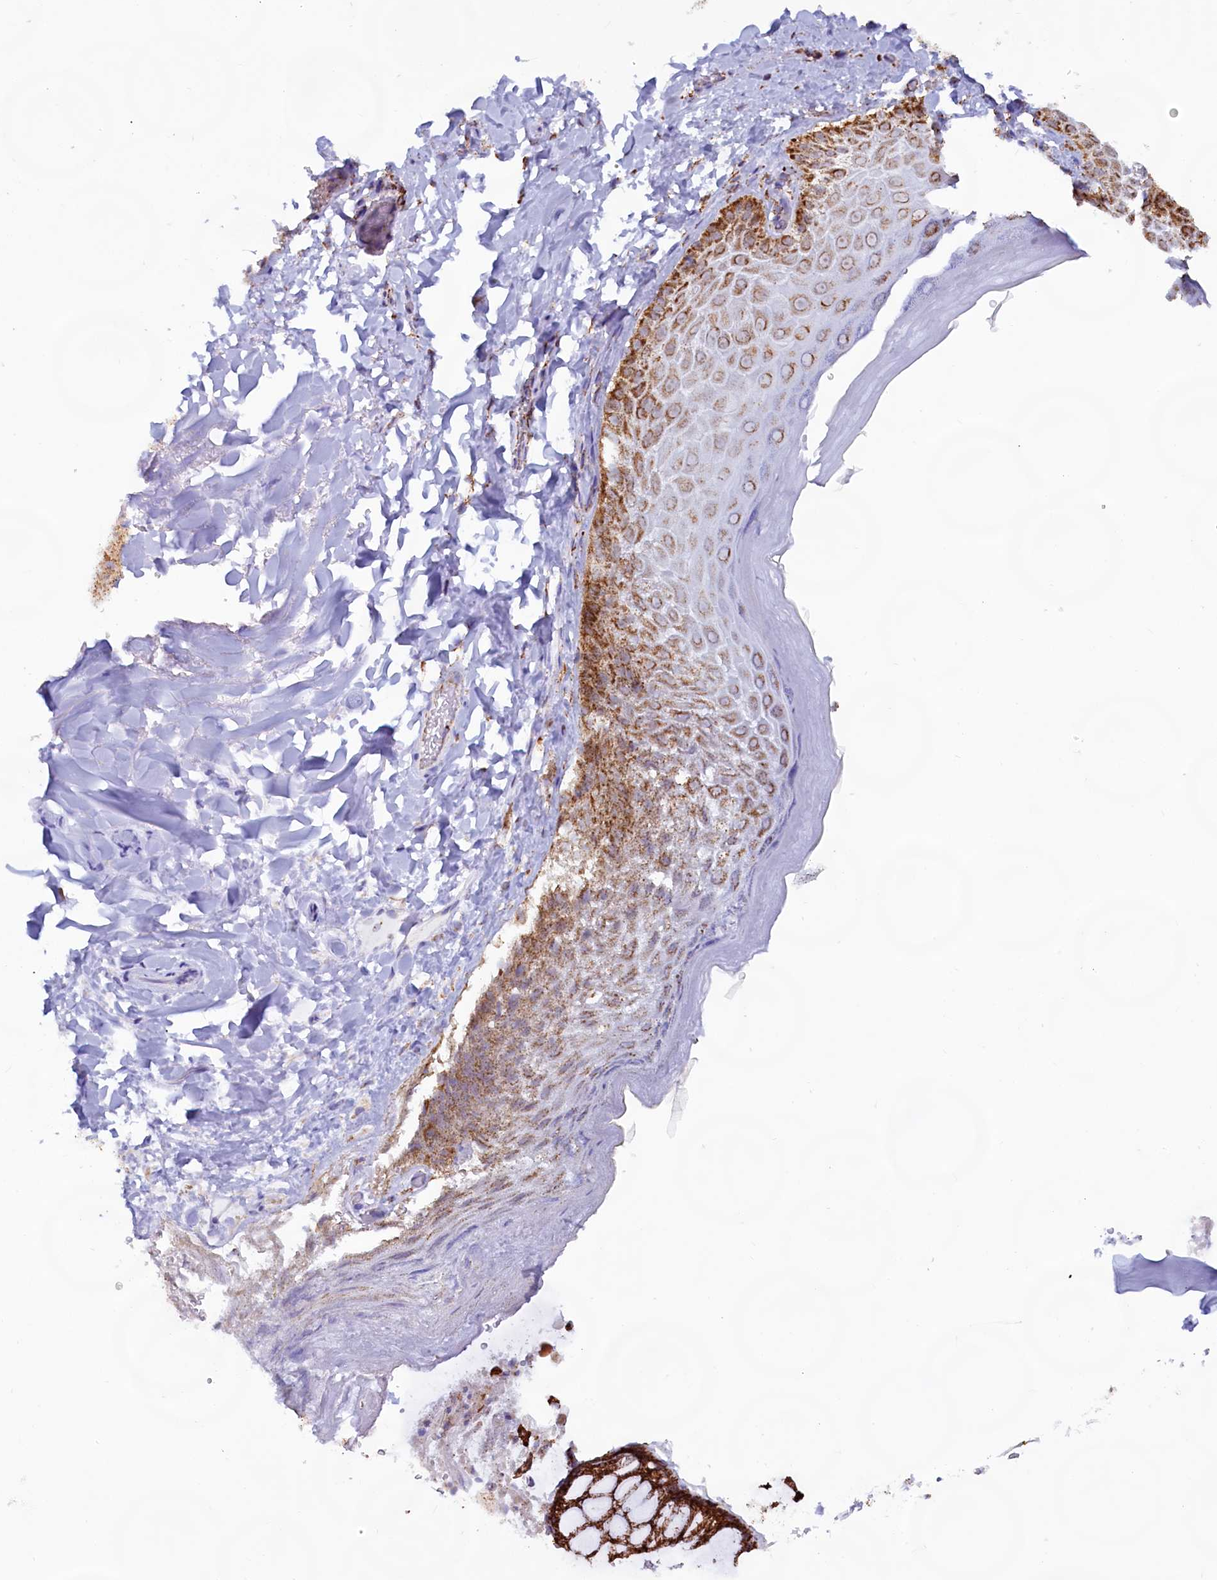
{"staining": {"intensity": "moderate", "quantity": ">75%", "location": "cytoplasmic/membranous,nuclear"}, "tissue": "skin", "cell_type": "Epidermal cells", "image_type": "normal", "snomed": [{"axis": "morphology", "description": "Normal tissue, NOS"}, {"axis": "topography", "description": "Anal"}], "caption": "IHC staining of benign skin, which displays medium levels of moderate cytoplasmic/membranous,nuclear expression in approximately >75% of epidermal cells indicating moderate cytoplasmic/membranous,nuclear protein expression. The staining was performed using DAB (3,3'-diaminobenzidine) (brown) for protein detection and nuclei were counterstained in hematoxylin (blue).", "gene": "C1D", "patient": {"sex": "male", "age": 44}}